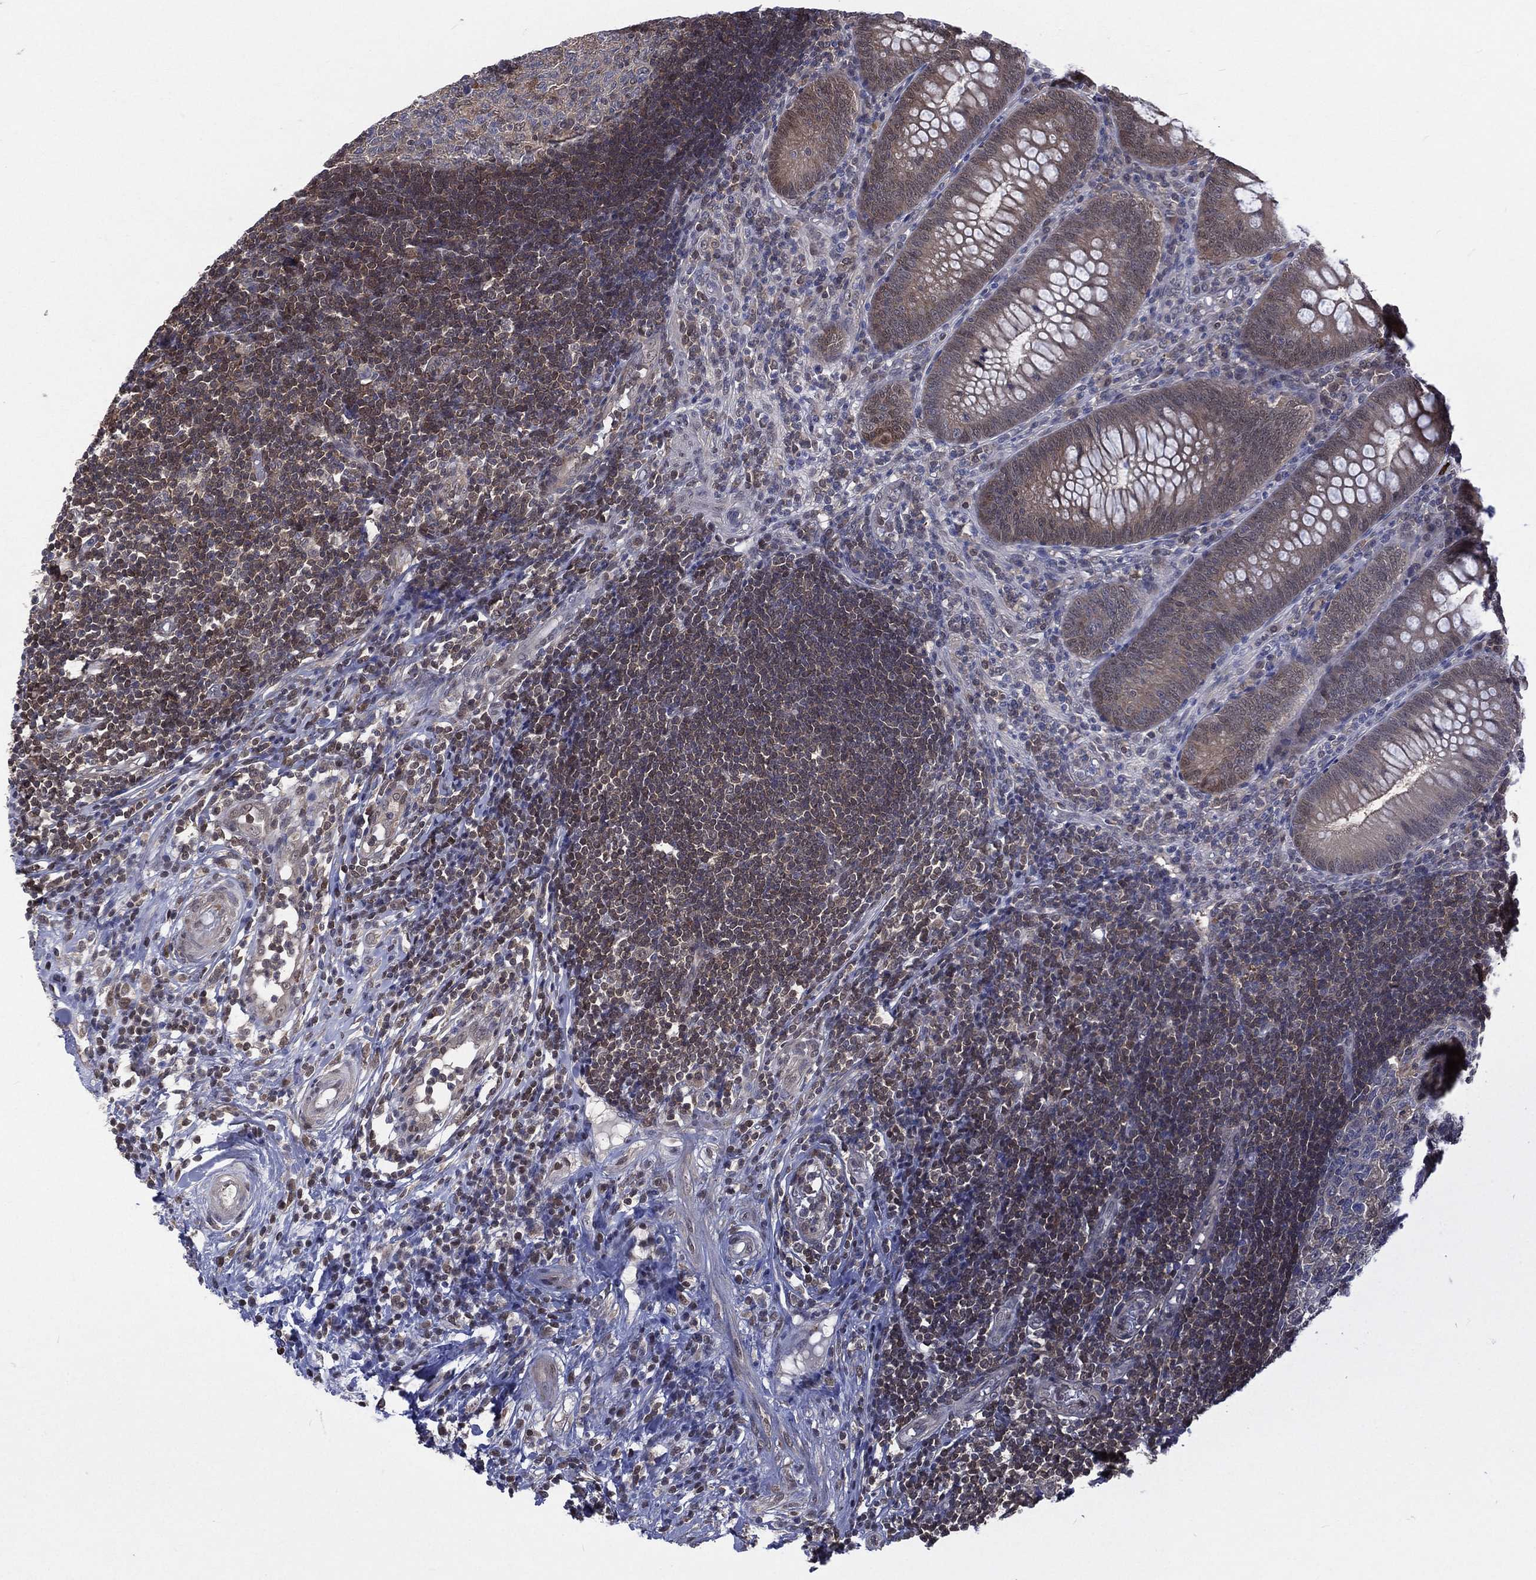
{"staining": {"intensity": "moderate", "quantity": "<25%", "location": "nuclear"}, "tissue": "appendix", "cell_type": "Glandular cells", "image_type": "normal", "snomed": [{"axis": "morphology", "description": "Normal tissue, NOS"}, {"axis": "morphology", "description": "Inflammation, NOS"}, {"axis": "topography", "description": "Appendix"}], "caption": "A high-resolution histopathology image shows immunohistochemistry (IHC) staining of normal appendix, which displays moderate nuclear positivity in about <25% of glandular cells.", "gene": "MTAP", "patient": {"sex": "male", "age": 16}}